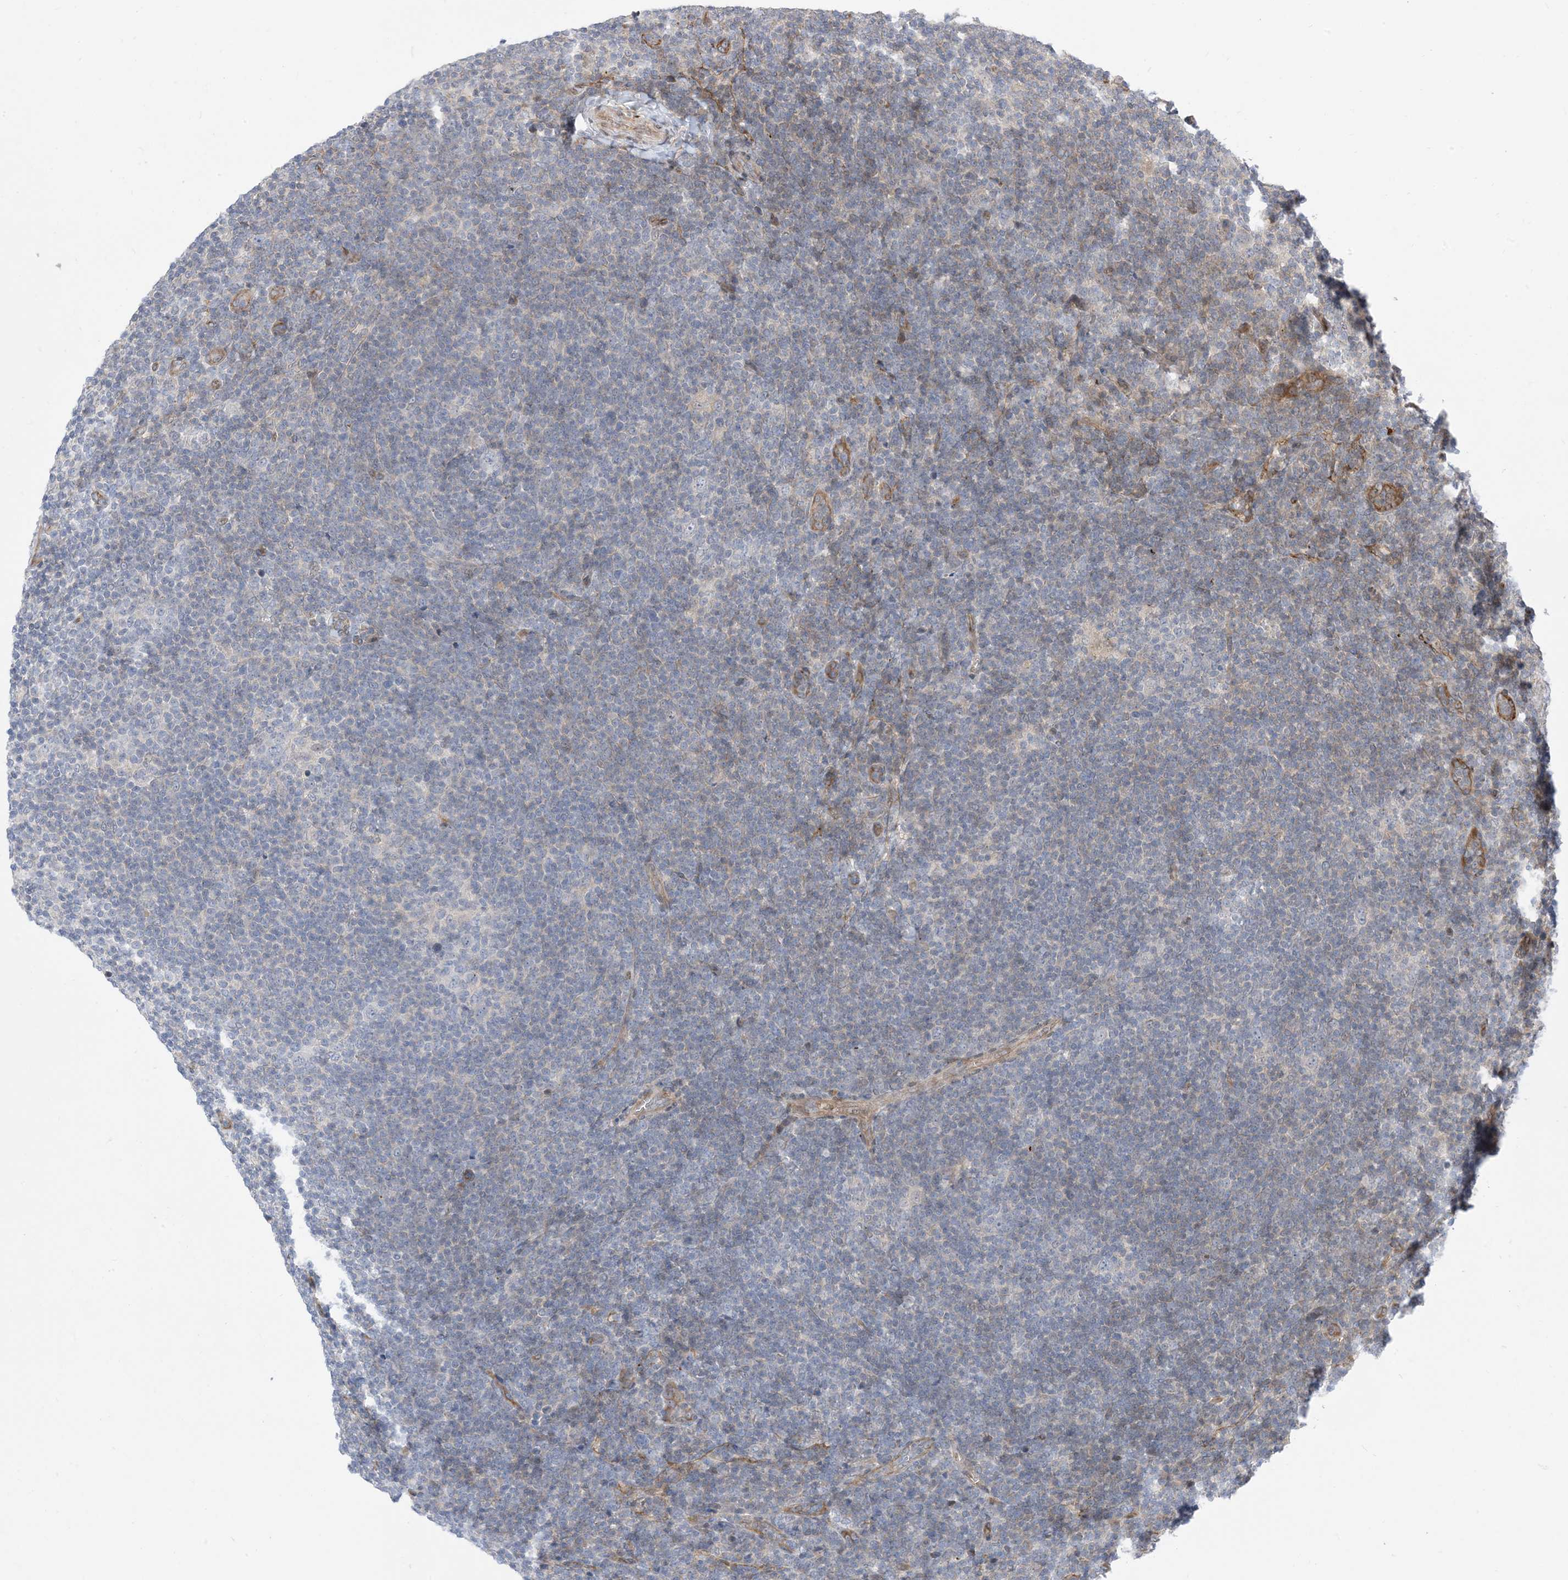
{"staining": {"intensity": "negative", "quantity": "none", "location": "none"}, "tissue": "lymphoma", "cell_type": "Tumor cells", "image_type": "cancer", "snomed": [{"axis": "morphology", "description": "Hodgkin's disease, NOS"}, {"axis": "topography", "description": "Lymph node"}], "caption": "Immunohistochemistry micrograph of human Hodgkin's disease stained for a protein (brown), which reveals no expression in tumor cells.", "gene": "TYSND1", "patient": {"sex": "female", "age": 57}}